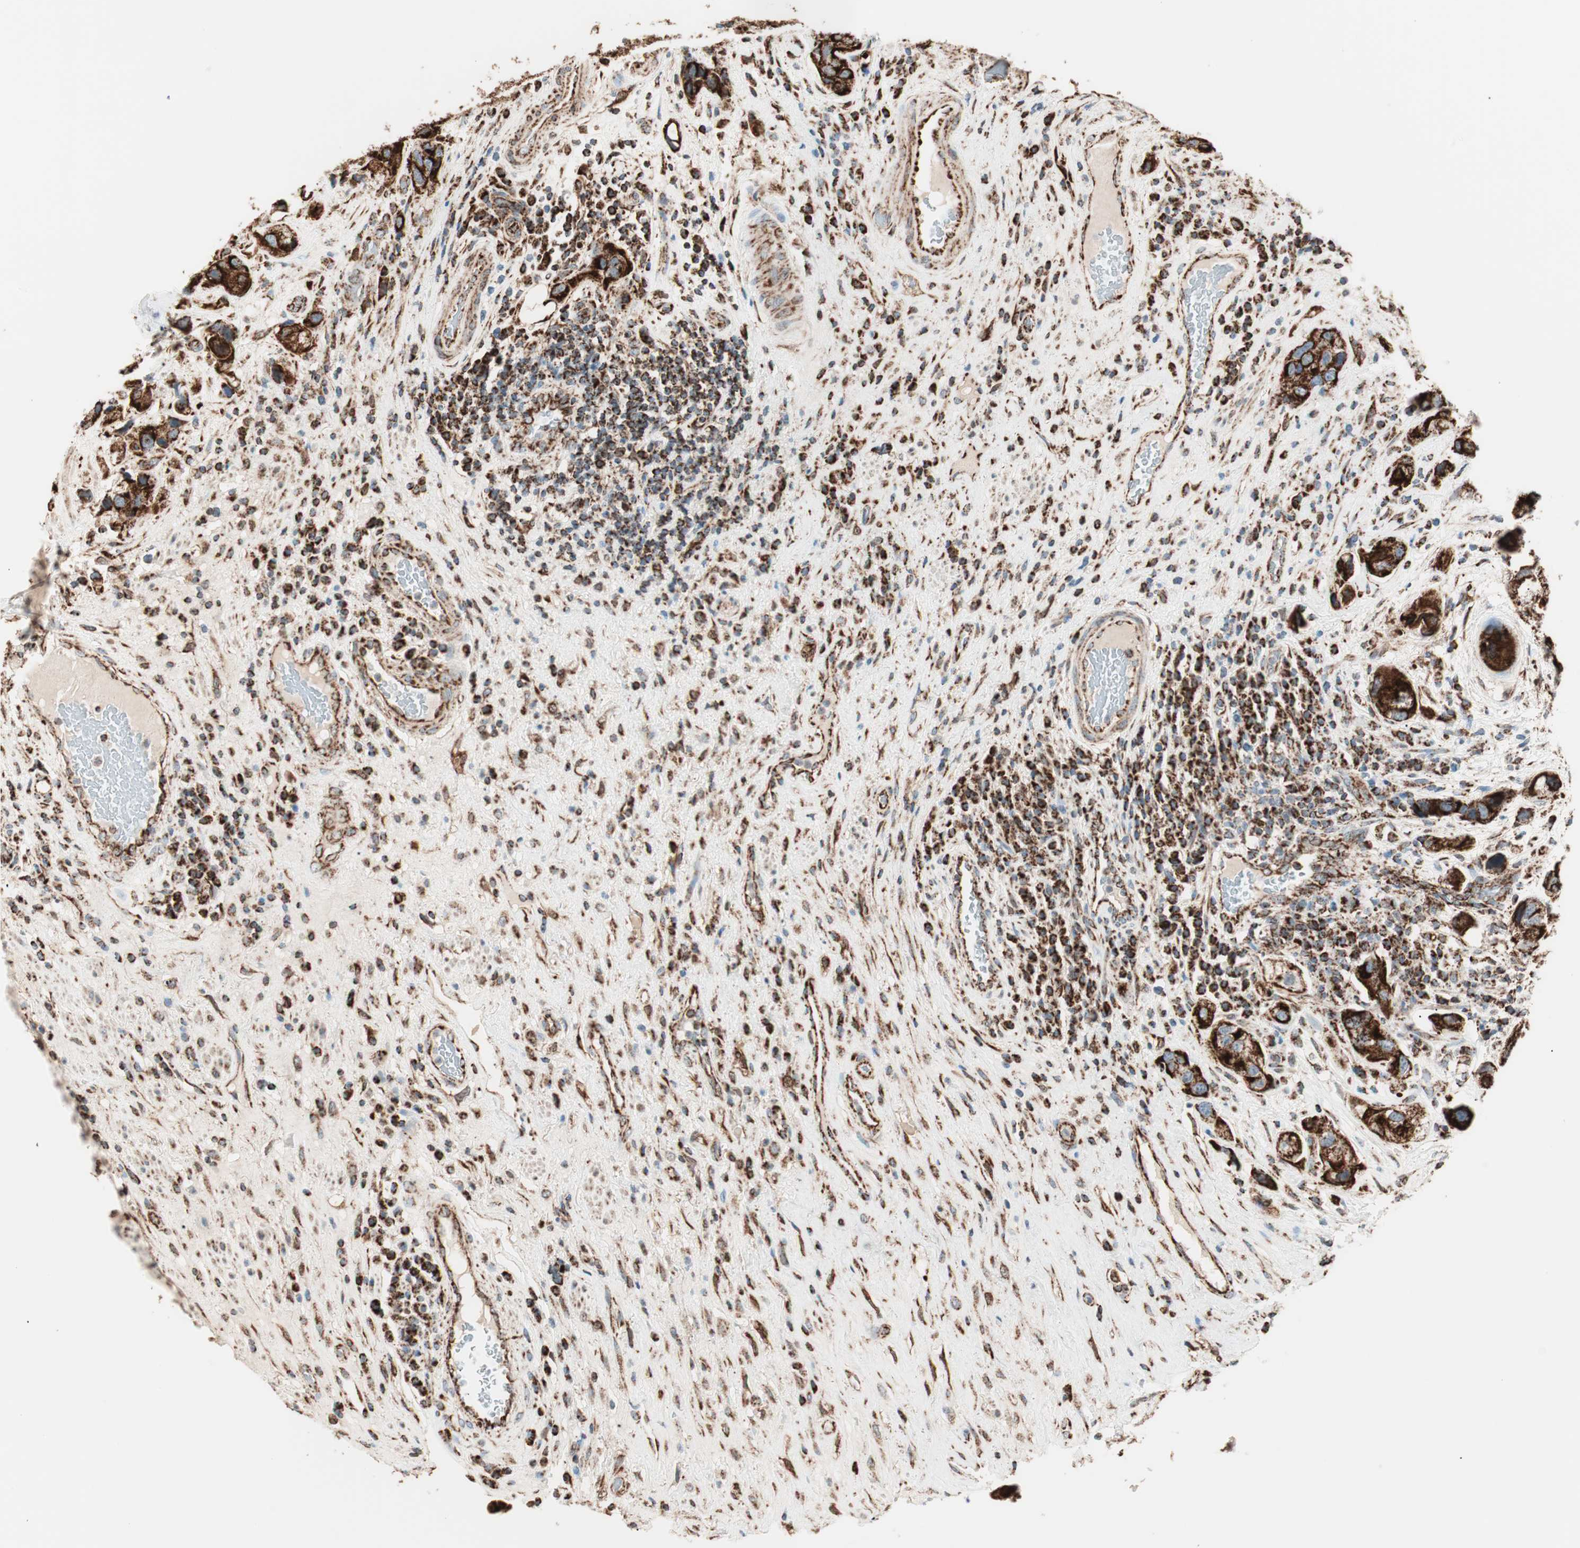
{"staining": {"intensity": "strong", "quantity": ">75%", "location": "cytoplasmic/membranous"}, "tissue": "urothelial cancer", "cell_type": "Tumor cells", "image_type": "cancer", "snomed": [{"axis": "morphology", "description": "Urothelial carcinoma, High grade"}, {"axis": "topography", "description": "Urinary bladder"}], "caption": "High-power microscopy captured an immunohistochemistry image of urothelial cancer, revealing strong cytoplasmic/membranous staining in about >75% of tumor cells. (DAB (3,3'-diaminobenzidine) IHC with brightfield microscopy, high magnification).", "gene": "TOMM22", "patient": {"sex": "female", "age": 64}}